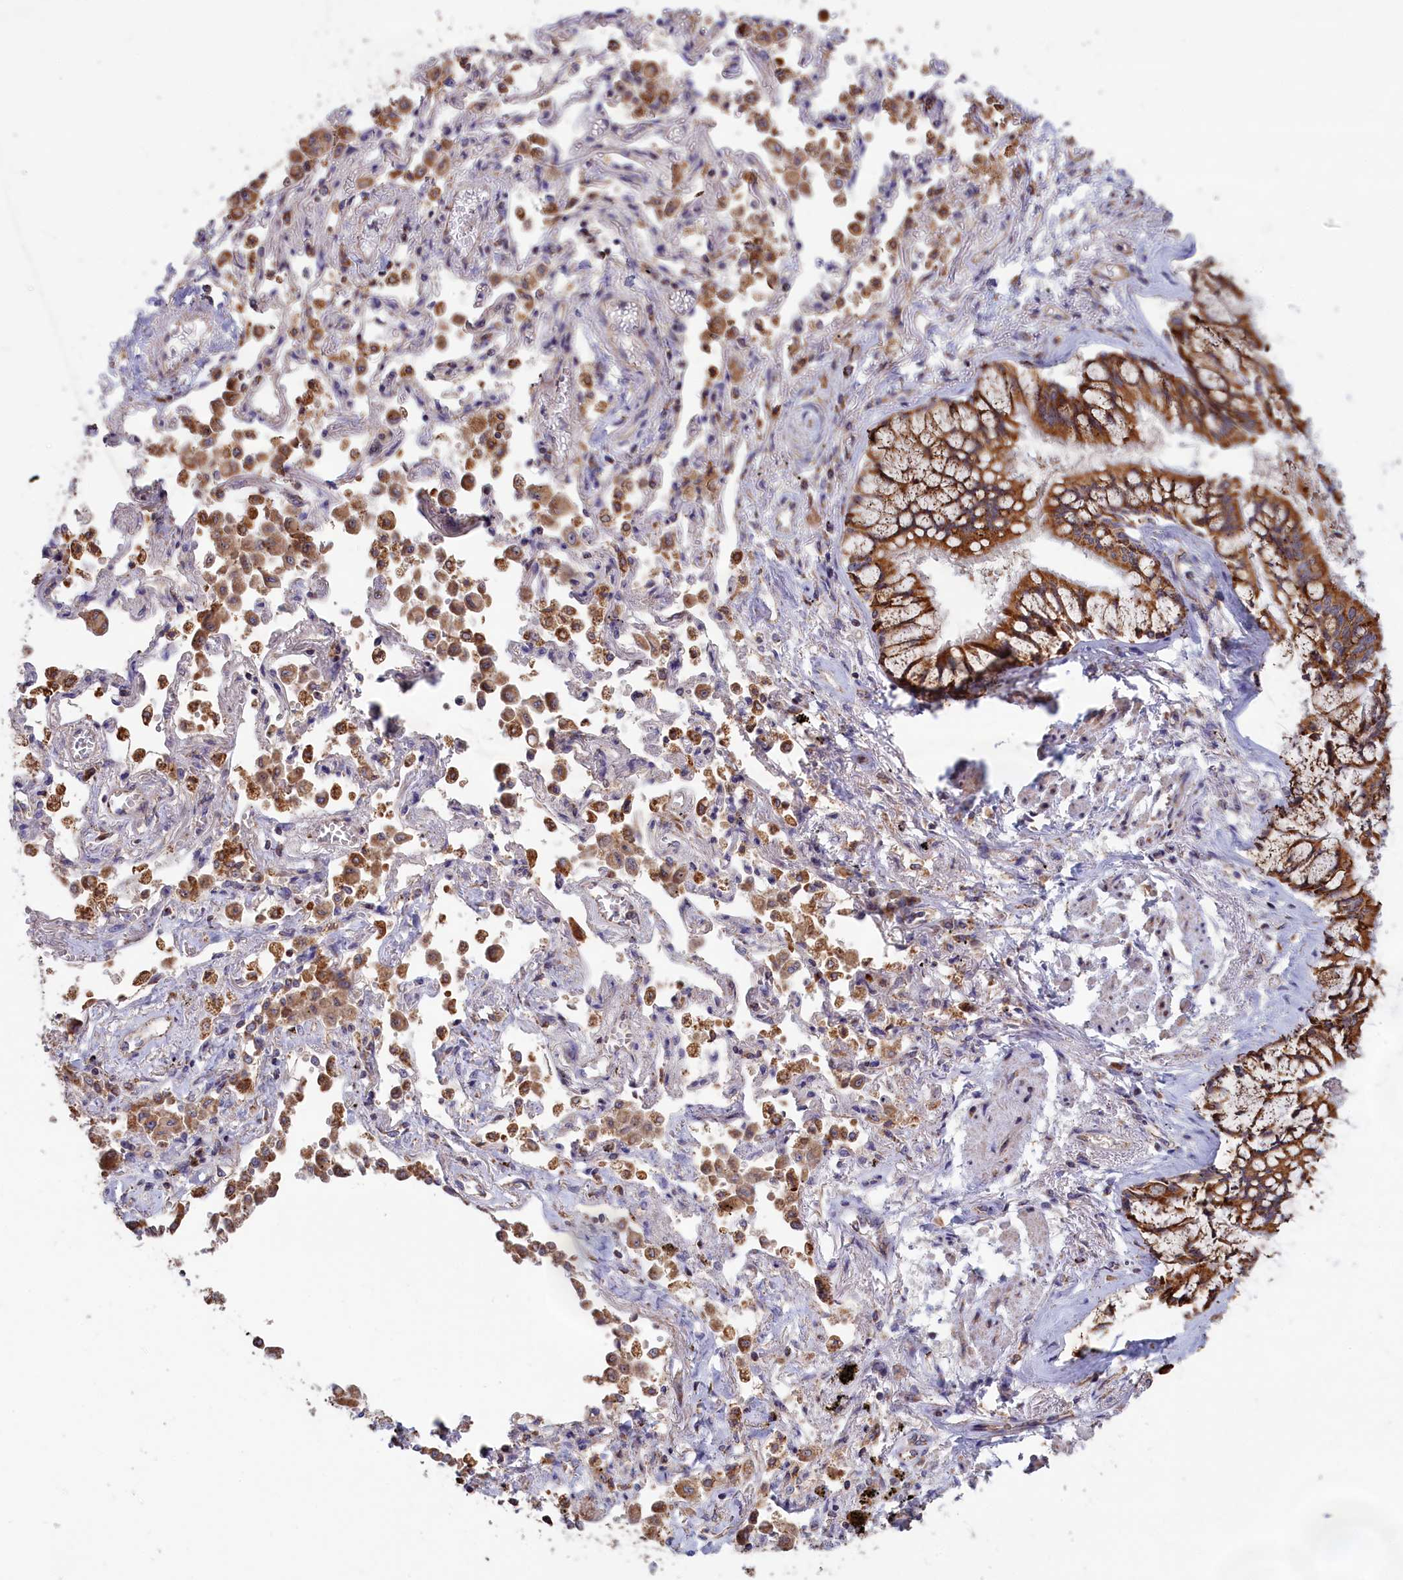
{"staining": {"intensity": "moderate", "quantity": ">75%", "location": "cytoplasmic/membranous"}, "tissue": "lung cancer", "cell_type": "Tumor cells", "image_type": "cancer", "snomed": [{"axis": "morphology", "description": "Adenocarcinoma, NOS"}, {"axis": "topography", "description": "Lung"}], "caption": "The micrograph exhibits a brown stain indicating the presence of a protein in the cytoplasmic/membranous of tumor cells in lung cancer (adenocarcinoma).", "gene": "ZNF816", "patient": {"sex": "male", "age": 67}}